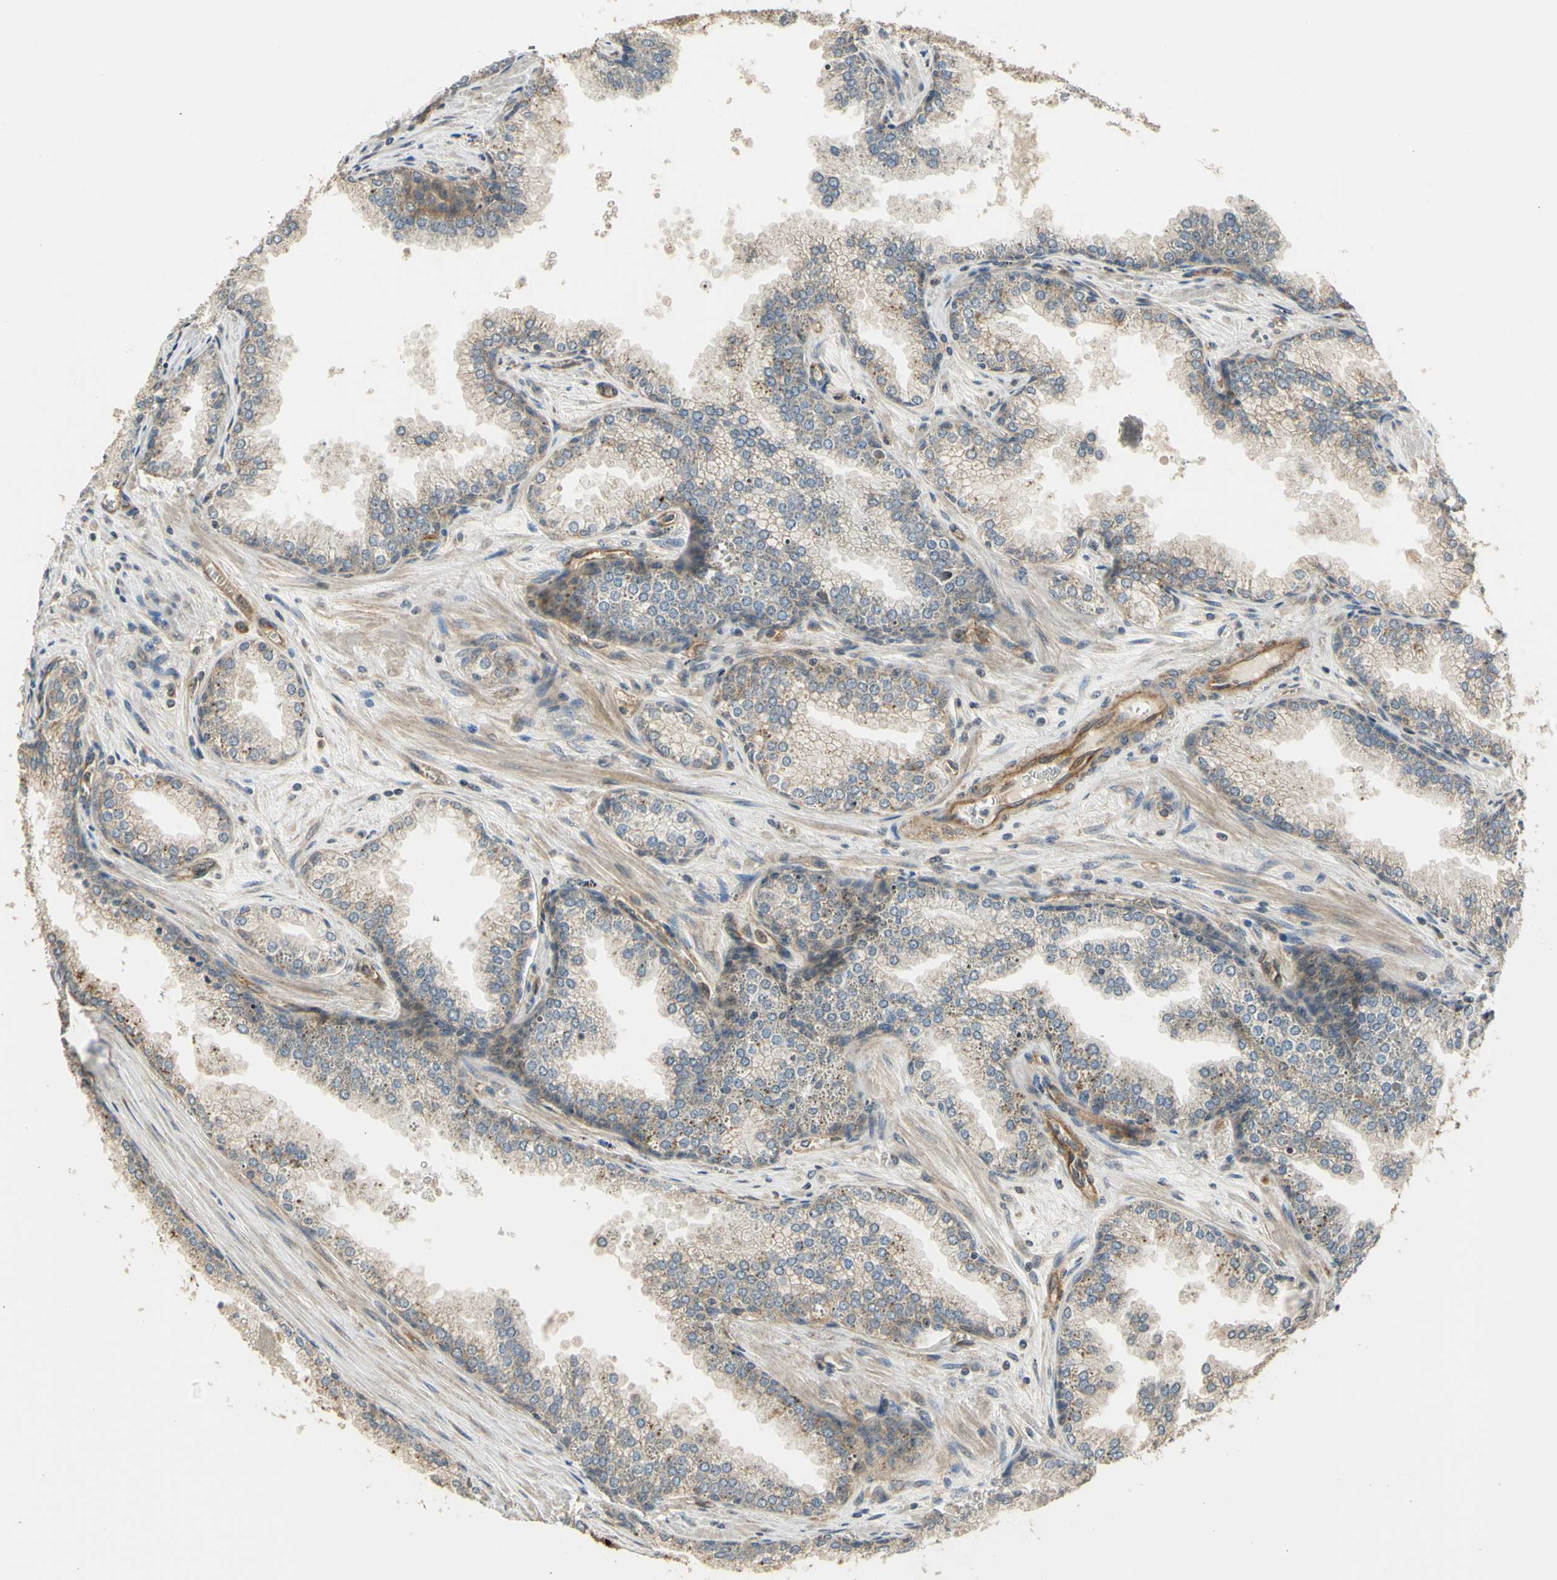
{"staining": {"intensity": "weak", "quantity": ">75%", "location": "cytoplasmic/membranous"}, "tissue": "prostate cancer", "cell_type": "Tumor cells", "image_type": "cancer", "snomed": [{"axis": "morphology", "description": "Adenocarcinoma, Low grade"}, {"axis": "topography", "description": "Prostate"}], "caption": "Immunohistochemistry (IHC) staining of low-grade adenocarcinoma (prostate), which demonstrates low levels of weak cytoplasmic/membranous positivity in about >75% of tumor cells indicating weak cytoplasmic/membranous protein positivity. The staining was performed using DAB (brown) for protein detection and nuclei were counterstained in hematoxylin (blue).", "gene": "EFNB2", "patient": {"sex": "male", "age": 60}}